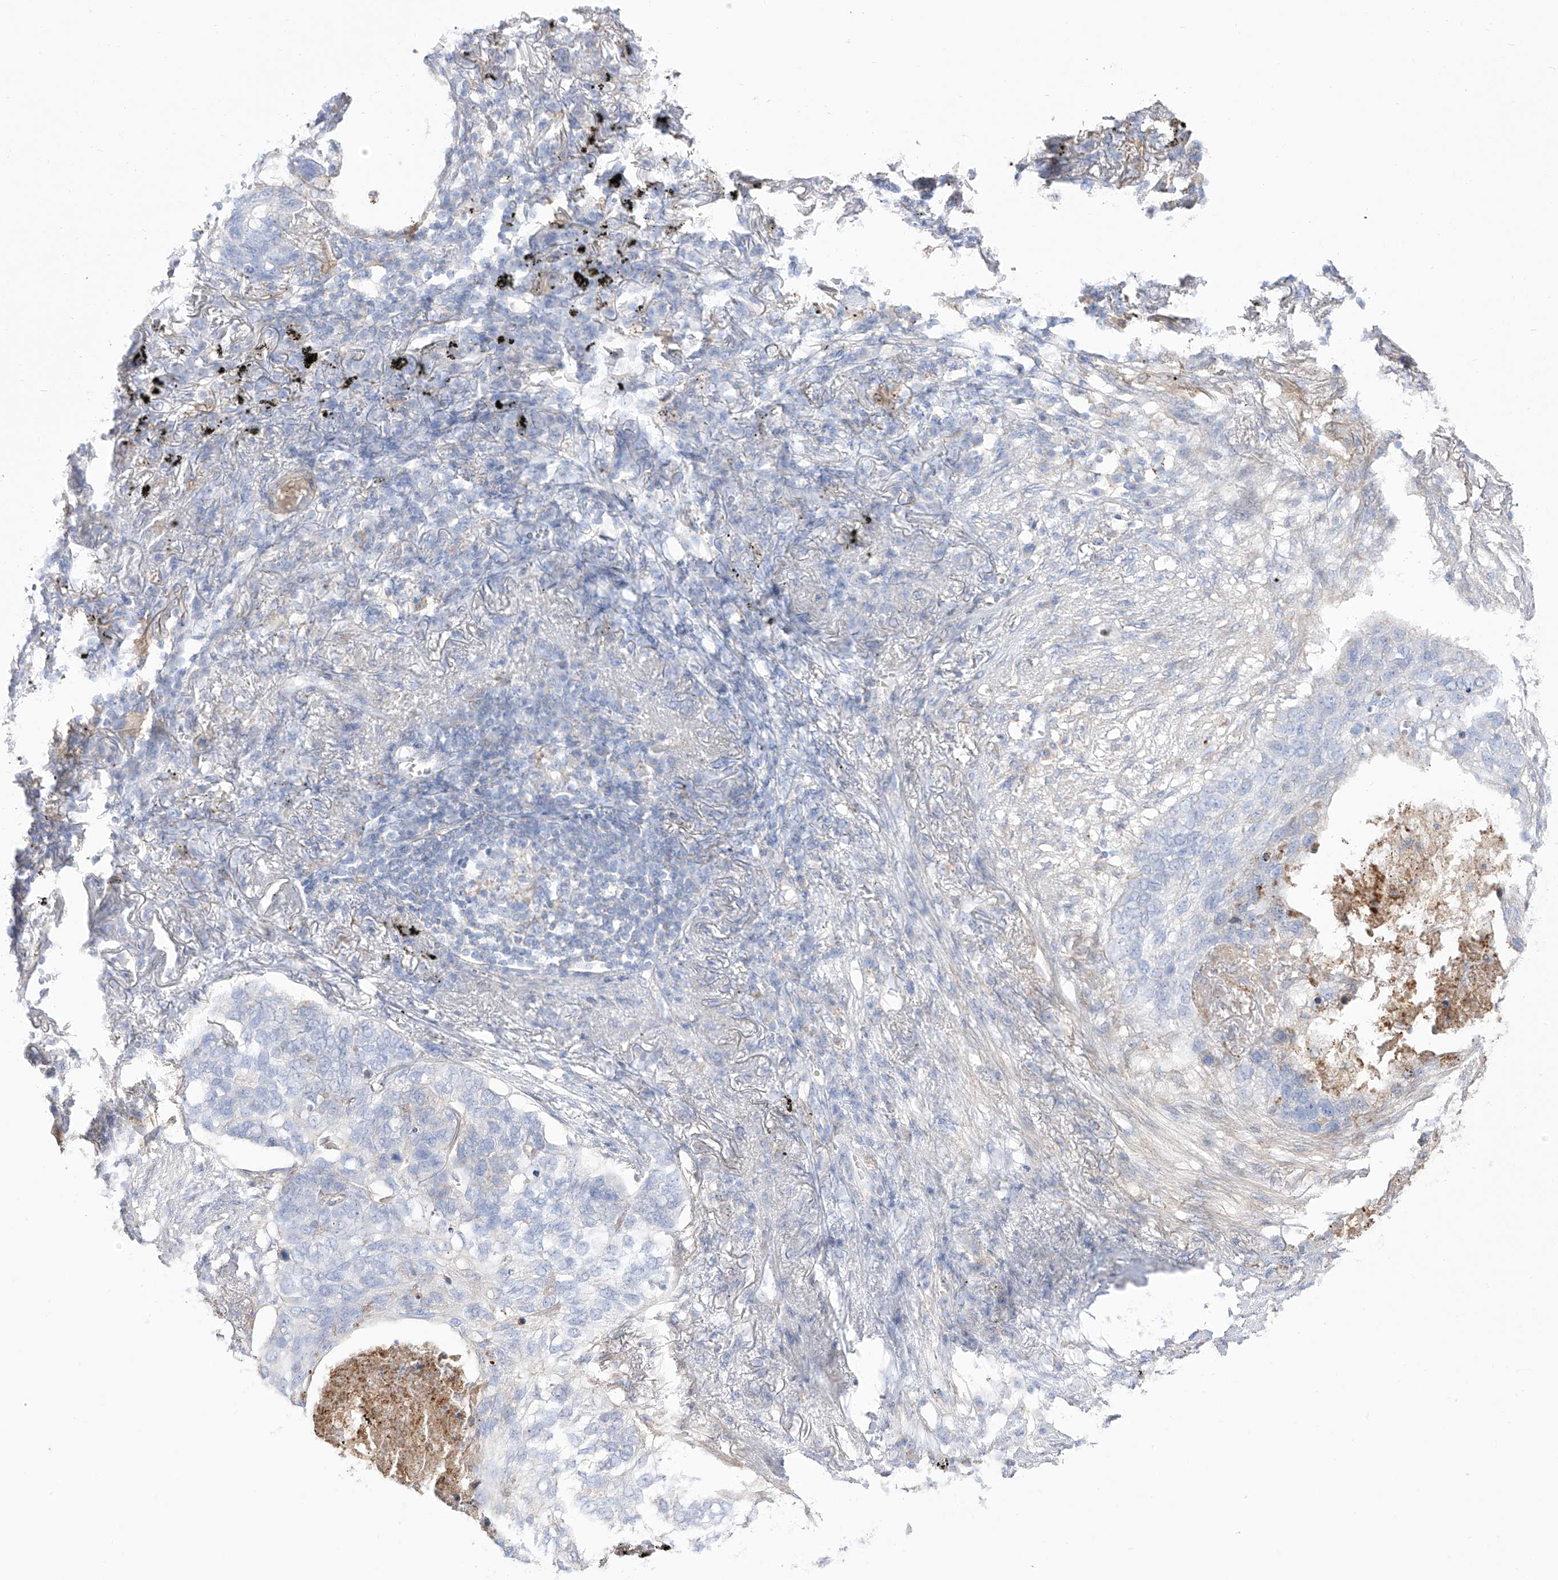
{"staining": {"intensity": "negative", "quantity": "none", "location": "none"}, "tissue": "lung cancer", "cell_type": "Tumor cells", "image_type": "cancer", "snomed": [{"axis": "morphology", "description": "Squamous cell carcinoma, NOS"}, {"axis": "topography", "description": "Lung"}], "caption": "Immunohistochemistry (IHC) of squamous cell carcinoma (lung) reveals no positivity in tumor cells.", "gene": "ZGRF1", "patient": {"sex": "female", "age": 63}}